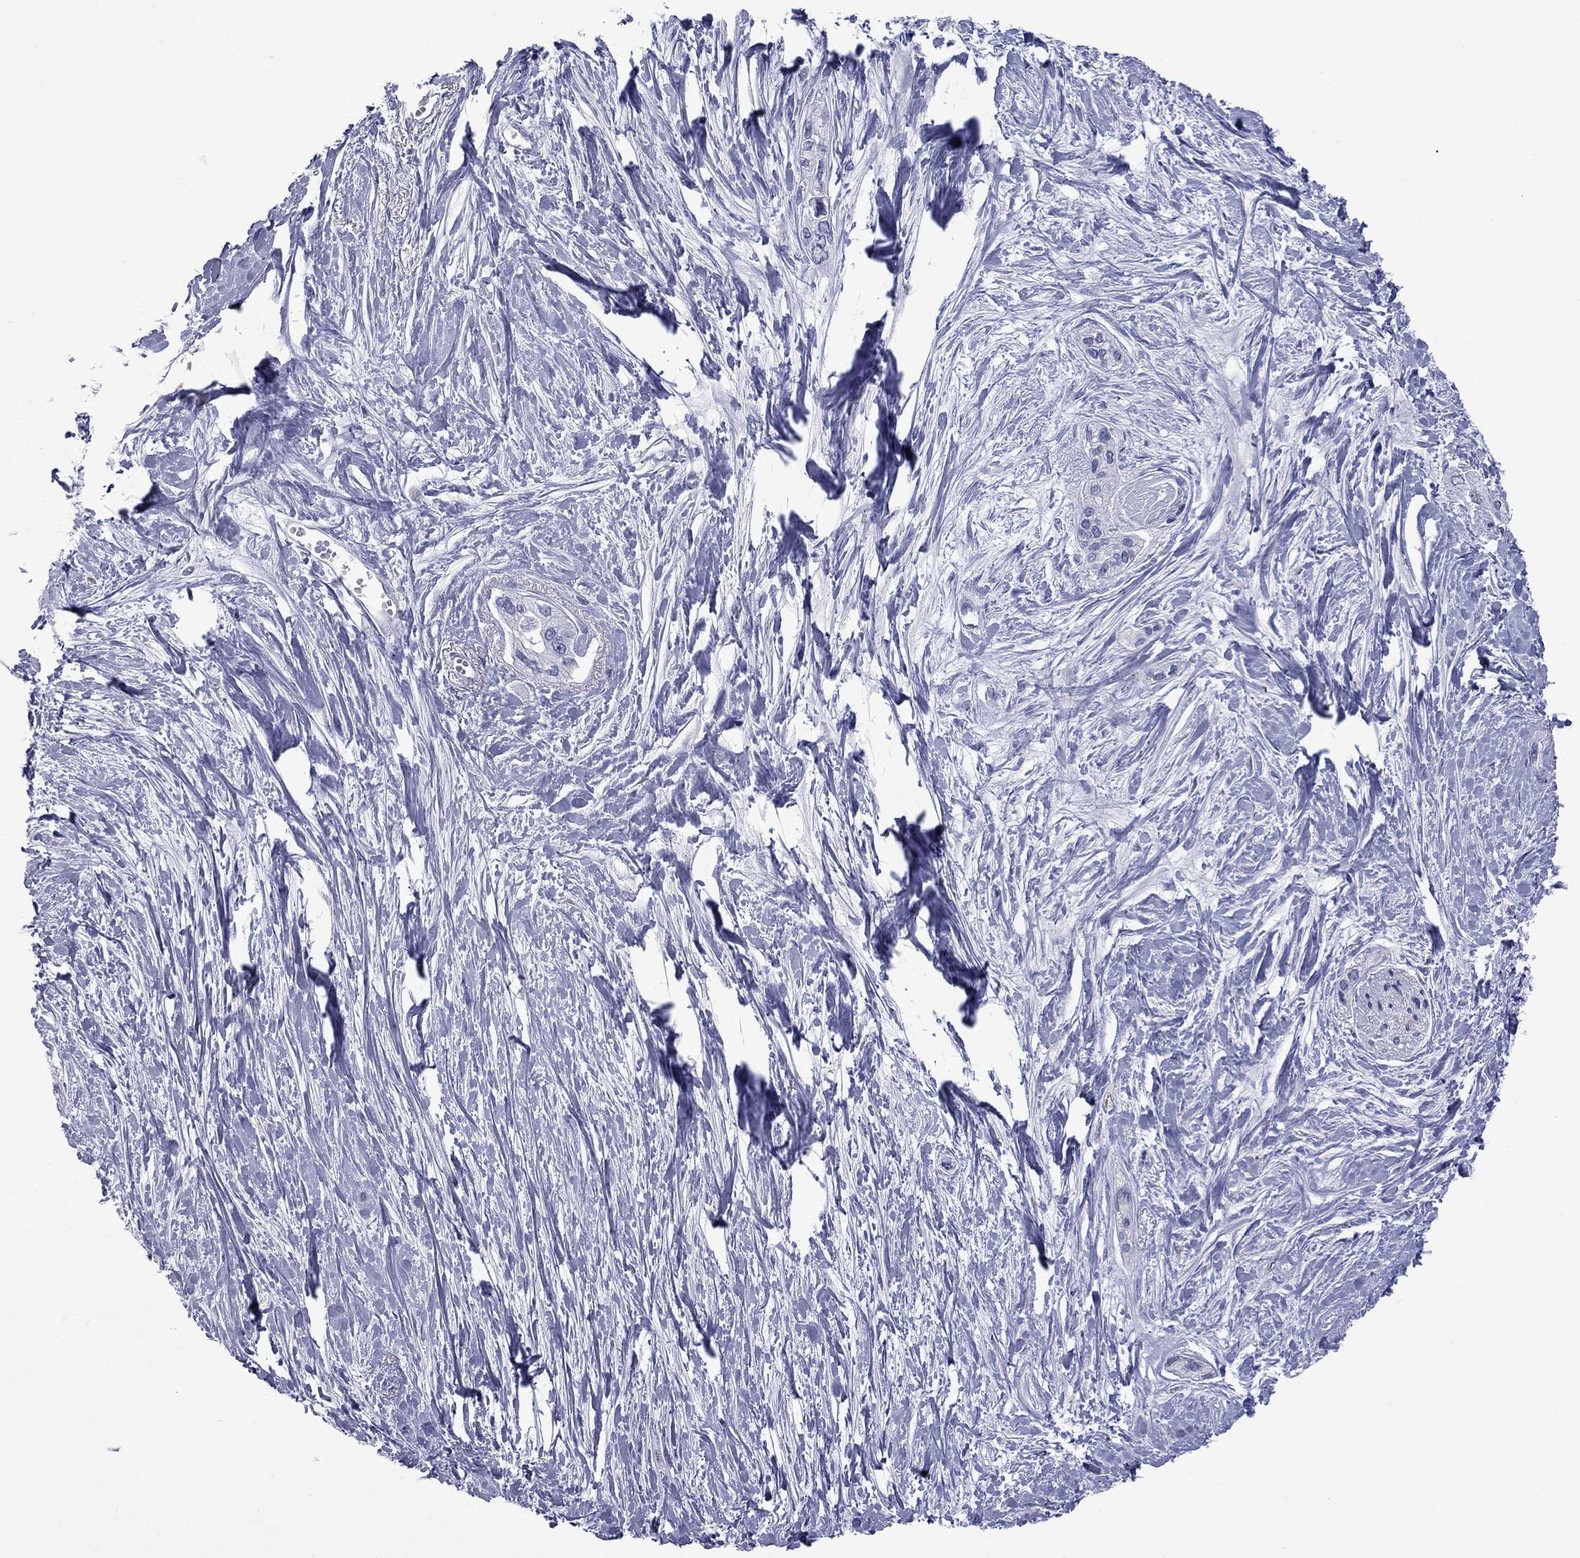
{"staining": {"intensity": "negative", "quantity": "none", "location": "none"}, "tissue": "pancreatic cancer", "cell_type": "Tumor cells", "image_type": "cancer", "snomed": [{"axis": "morphology", "description": "Adenocarcinoma, NOS"}, {"axis": "topography", "description": "Pancreas"}], "caption": "Immunohistochemistry (IHC) image of neoplastic tissue: human pancreatic cancer (adenocarcinoma) stained with DAB (3,3'-diaminobenzidine) shows no significant protein staining in tumor cells.", "gene": "SHOC2", "patient": {"sex": "female", "age": 50}}